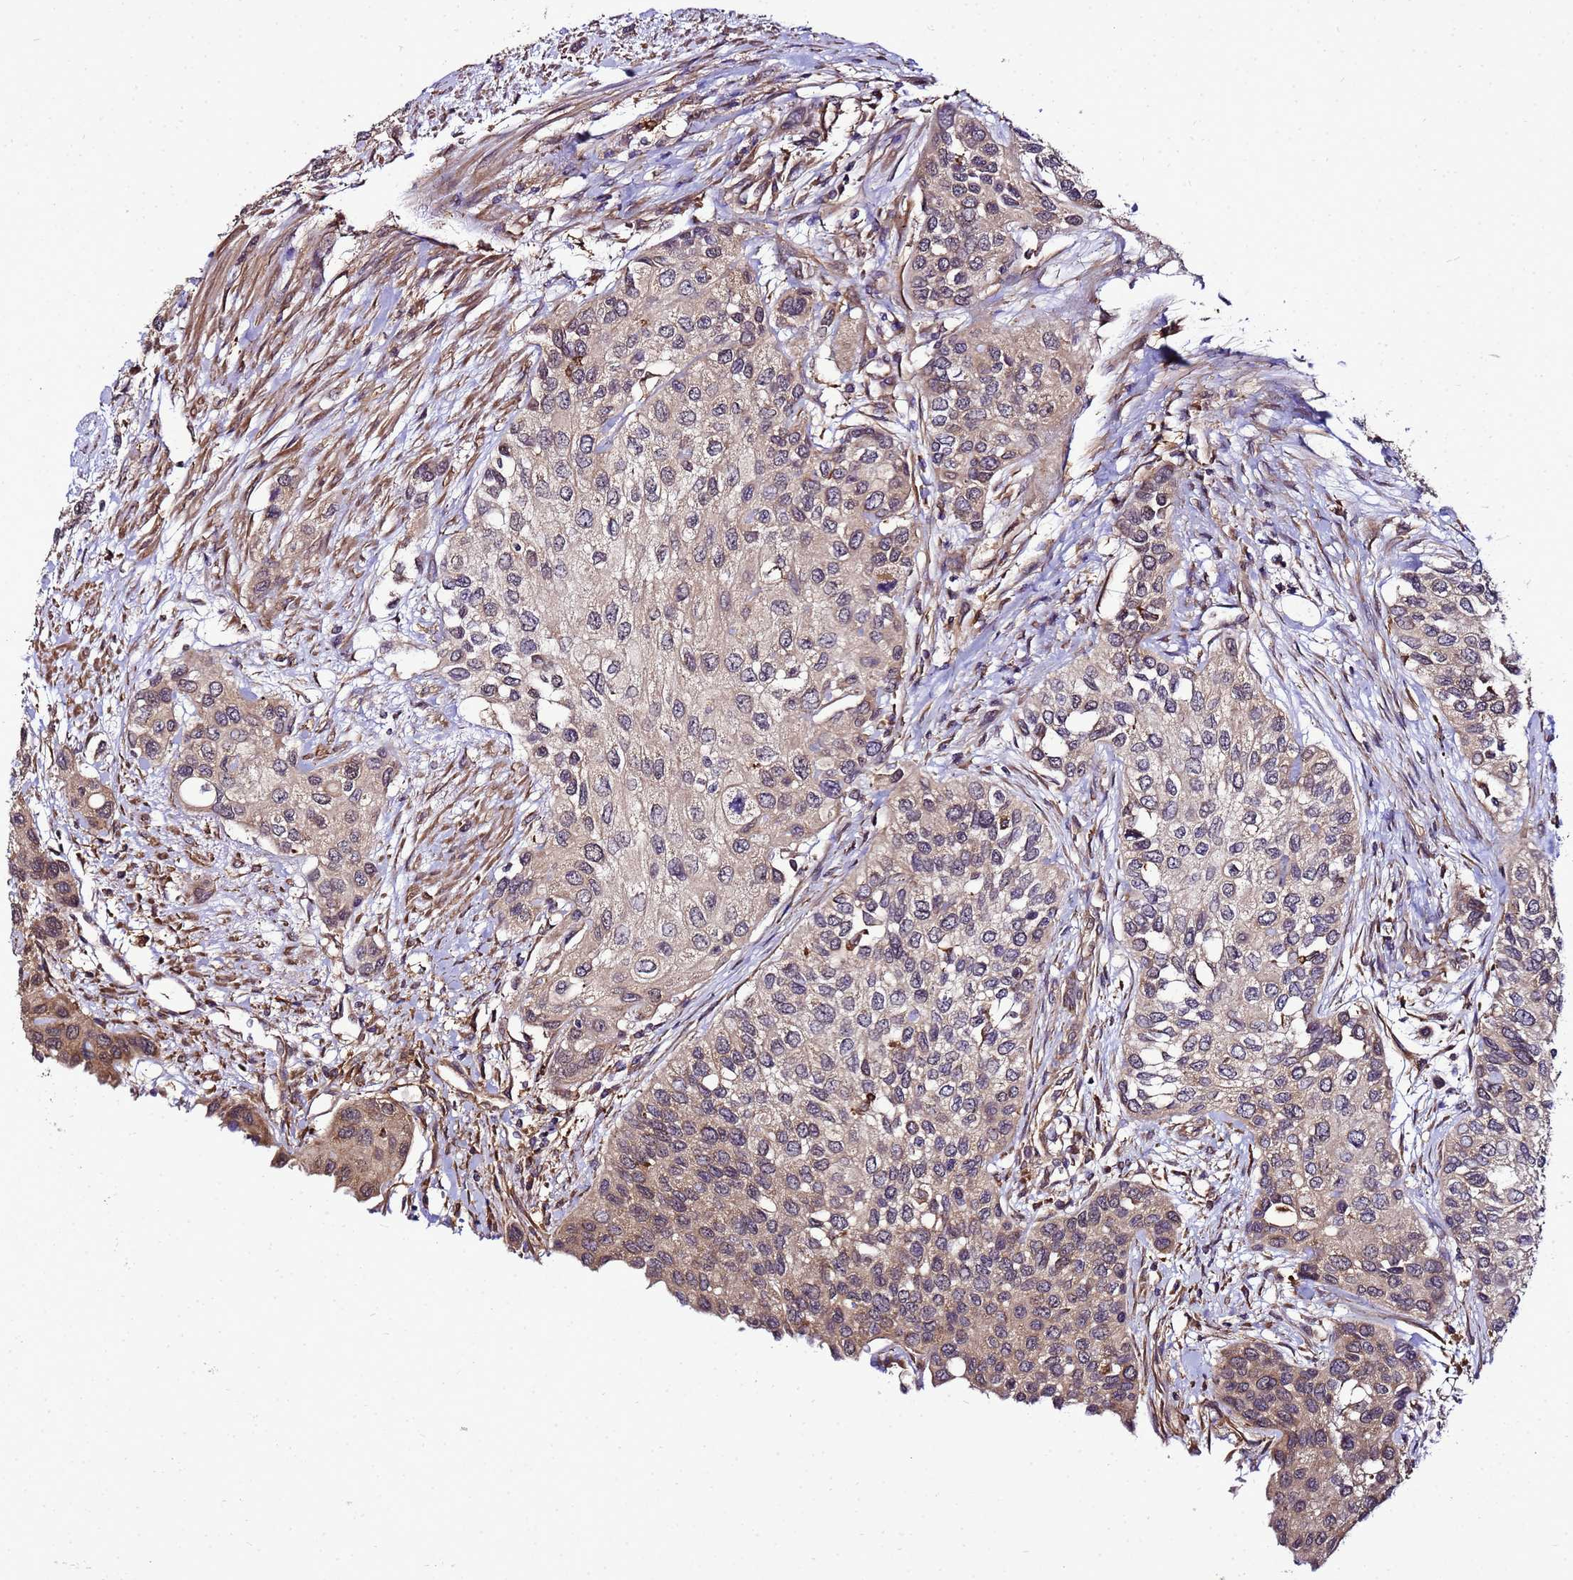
{"staining": {"intensity": "weak", "quantity": ">75%", "location": "cytoplasmic/membranous"}, "tissue": "urothelial cancer", "cell_type": "Tumor cells", "image_type": "cancer", "snomed": [{"axis": "morphology", "description": "Normal tissue, NOS"}, {"axis": "morphology", "description": "Urothelial carcinoma, High grade"}, {"axis": "topography", "description": "Vascular tissue"}, {"axis": "topography", "description": "Urinary bladder"}], "caption": "IHC (DAB (3,3'-diaminobenzidine)) staining of urothelial carcinoma (high-grade) exhibits weak cytoplasmic/membranous protein expression in about >75% of tumor cells. IHC stains the protein of interest in brown and the nuclei are stained blue.", "gene": "TRABD", "patient": {"sex": "female", "age": 56}}